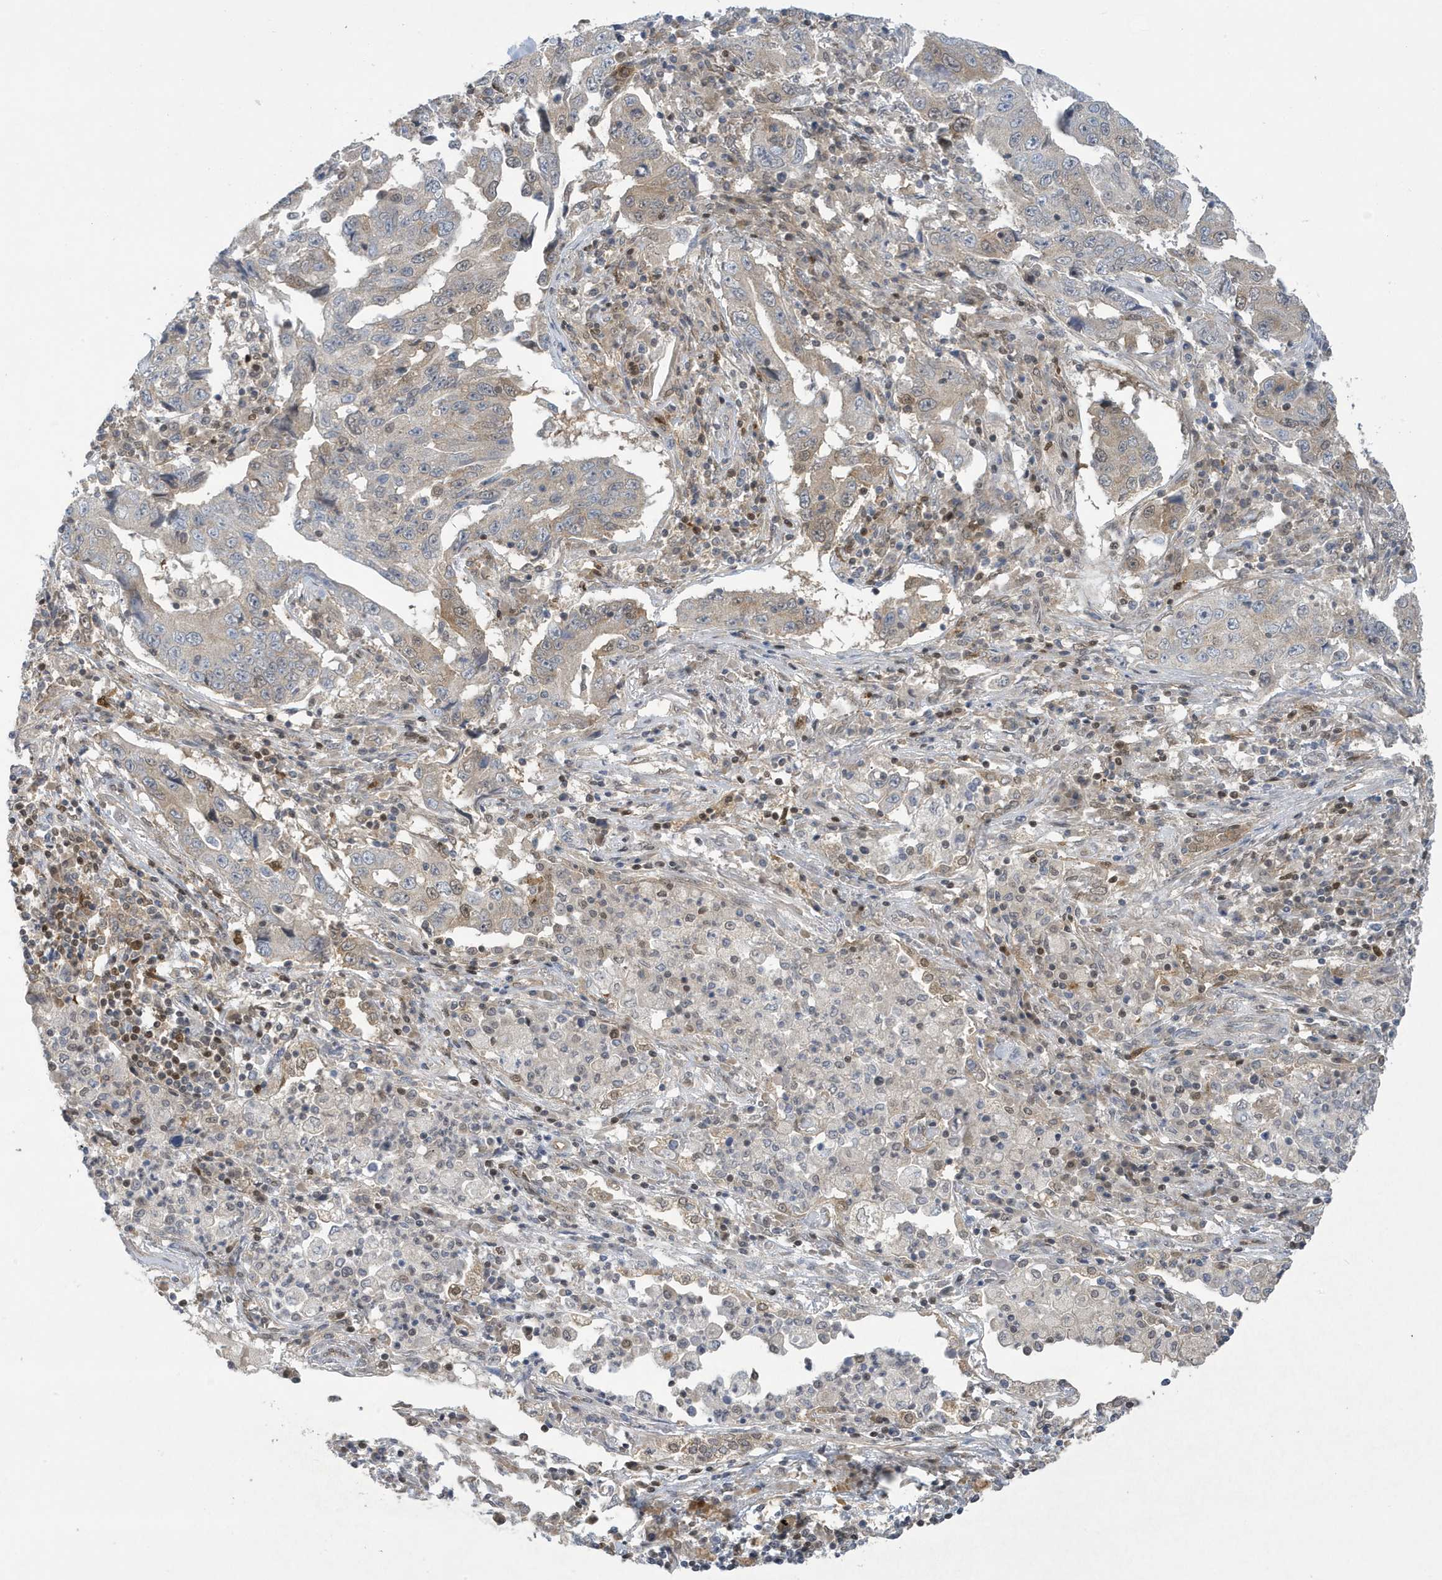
{"staining": {"intensity": "moderate", "quantity": "<25%", "location": "nuclear"}, "tissue": "lung cancer", "cell_type": "Tumor cells", "image_type": "cancer", "snomed": [{"axis": "morphology", "description": "Adenocarcinoma, NOS"}, {"axis": "topography", "description": "Lung"}], "caption": "IHC (DAB (3,3'-diaminobenzidine)) staining of human lung cancer displays moderate nuclear protein positivity in approximately <25% of tumor cells. The protein of interest is stained brown, and the nuclei are stained in blue (DAB IHC with brightfield microscopy, high magnification).", "gene": "NCOA7", "patient": {"sex": "female", "age": 51}}